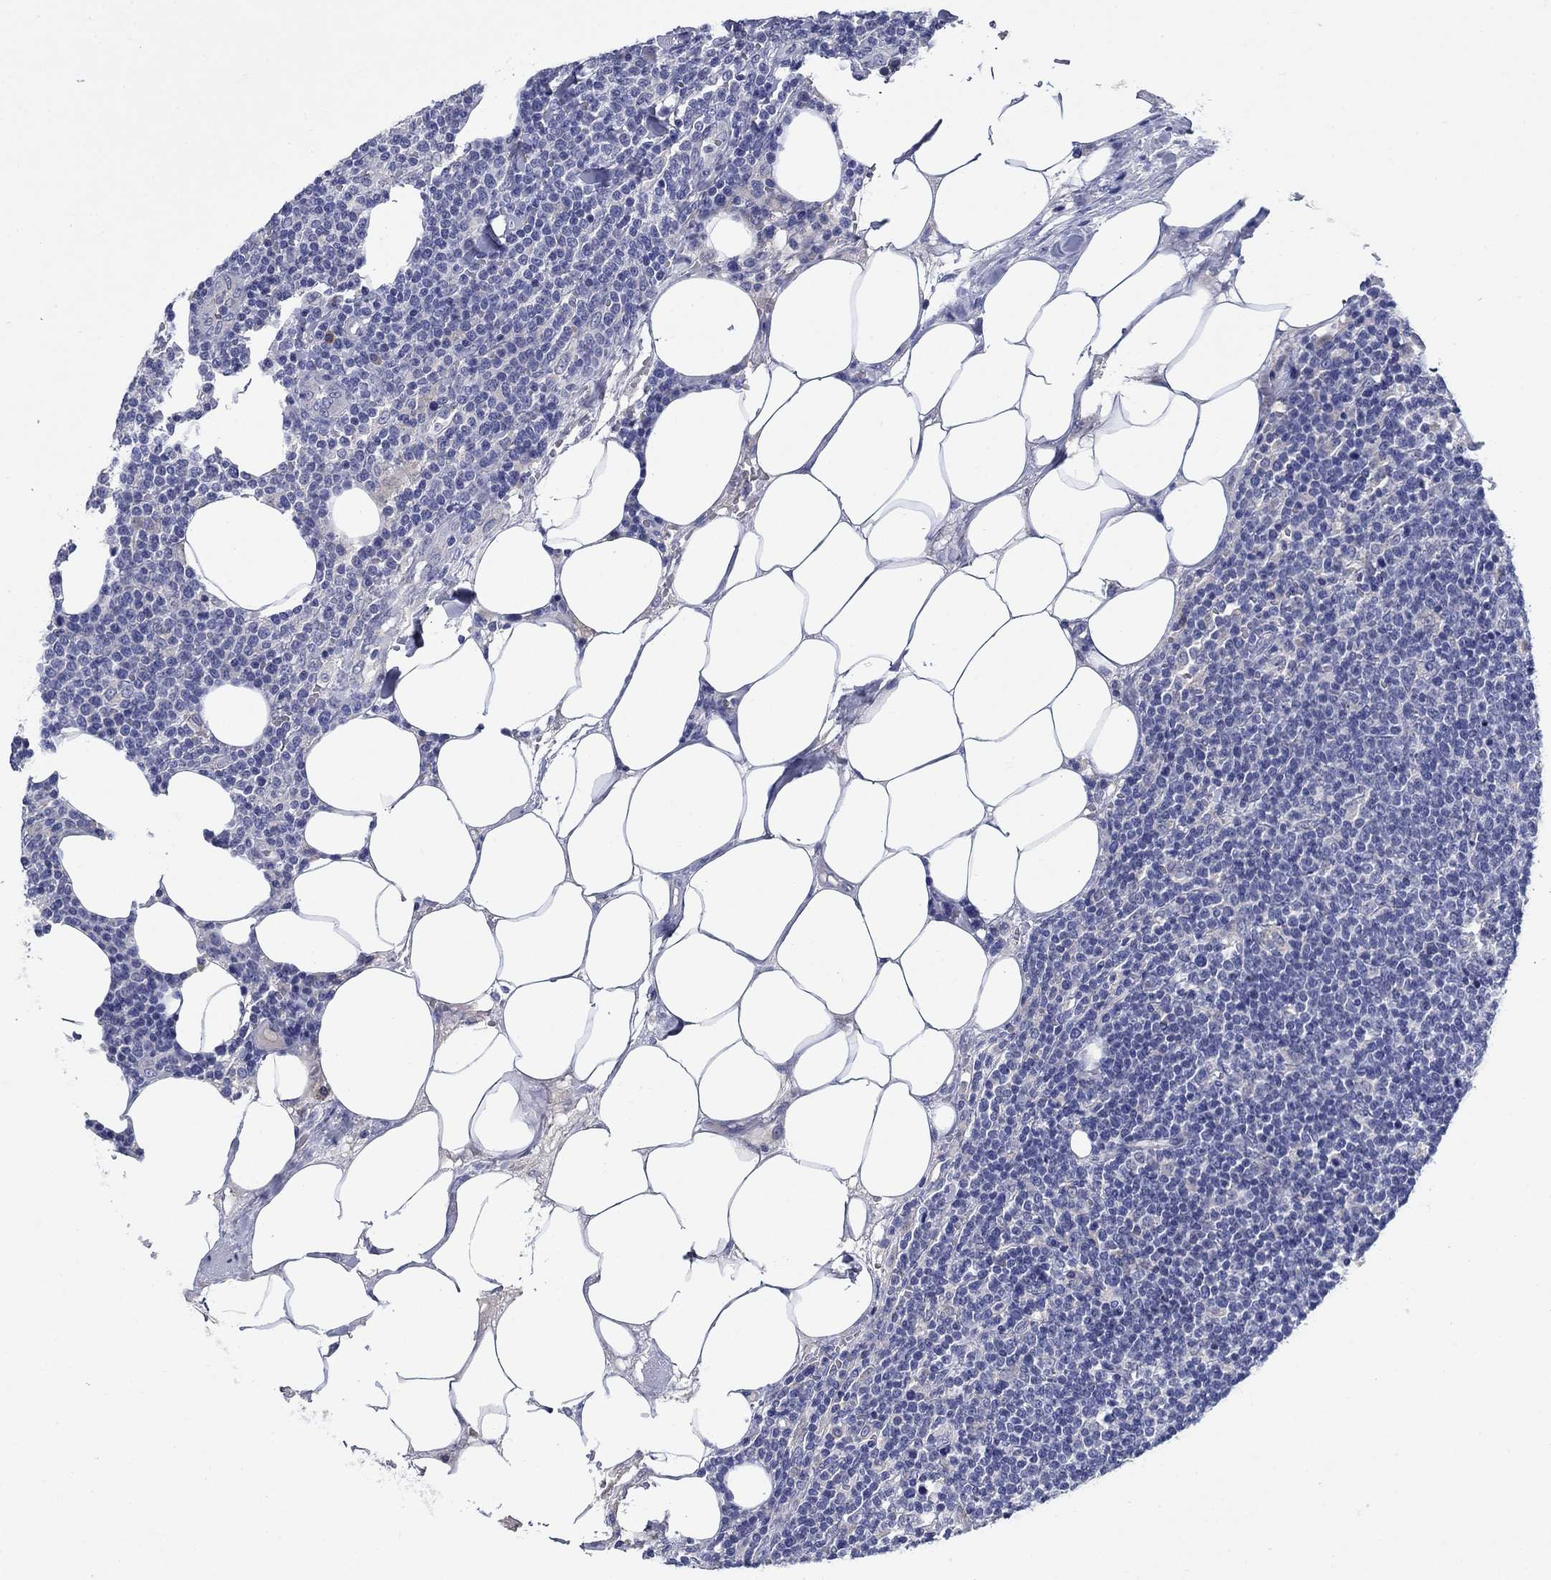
{"staining": {"intensity": "negative", "quantity": "none", "location": "none"}, "tissue": "lymphoma", "cell_type": "Tumor cells", "image_type": "cancer", "snomed": [{"axis": "morphology", "description": "Malignant lymphoma, non-Hodgkin's type, High grade"}, {"axis": "topography", "description": "Lymph node"}], "caption": "High magnification brightfield microscopy of malignant lymphoma, non-Hodgkin's type (high-grade) stained with DAB (3,3'-diaminobenzidine) (brown) and counterstained with hematoxylin (blue): tumor cells show no significant expression.", "gene": "SULT2B1", "patient": {"sex": "male", "age": 61}}